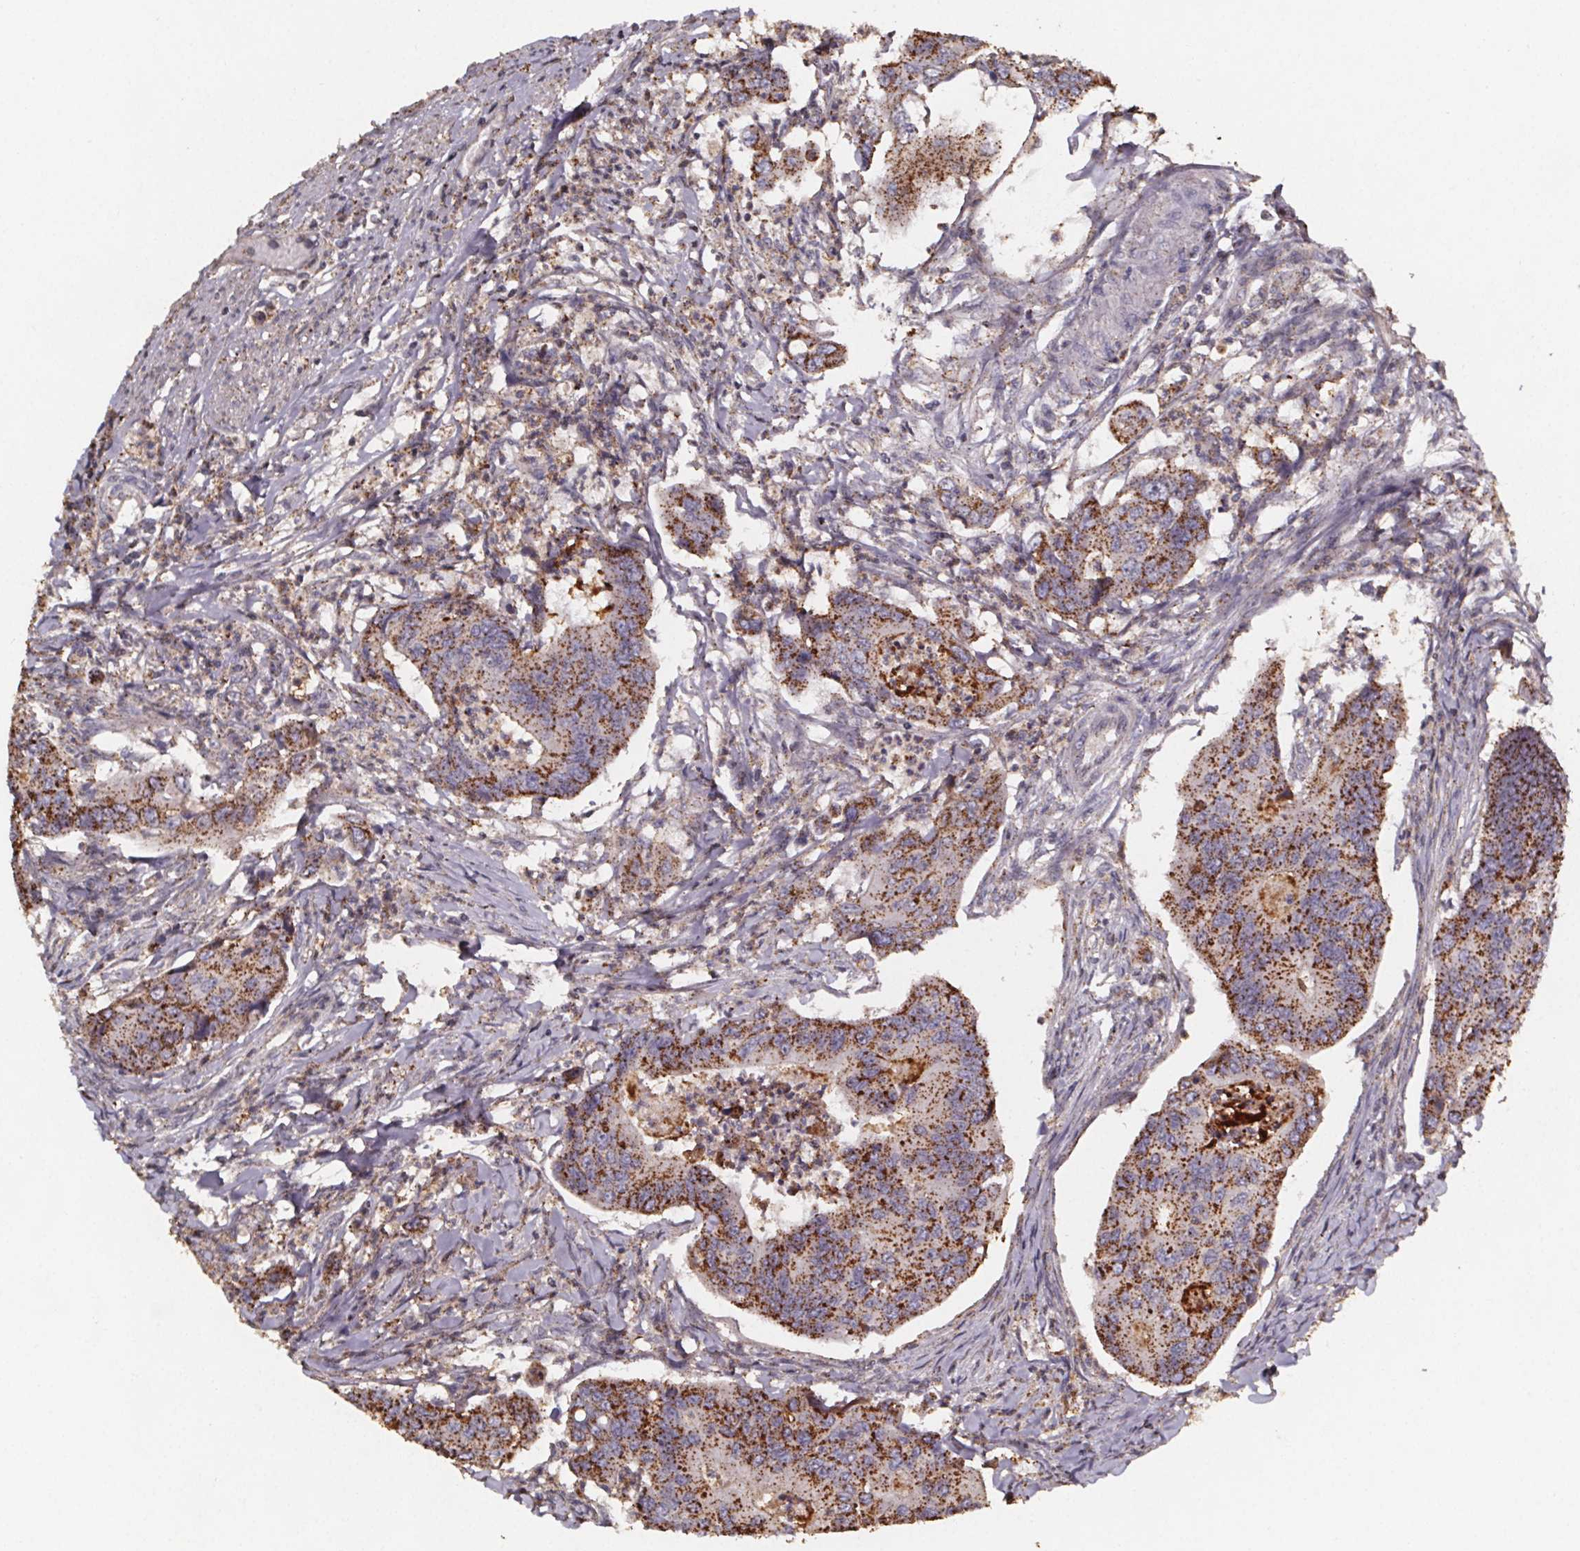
{"staining": {"intensity": "strong", "quantity": ">75%", "location": "cytoplasmic/membranous"}, "tissue": "colorectal cancer", "cell_type": "Tumor cells", "image_type": "cancer", "snomed": [{"axis": "morphology", "description": "Adenocarcinoma, NOS"}, {"axis": "topography", "description": "Colon"}], "caption": "This is an image of immunohistochemistry staining of colorectal cancer (adenocarcinoma), which shows strong expression in the cytoplasmic/membranous of tumor cells.", "gene": "ZNF879", "patient": {"sex": "female", "age": 67}}